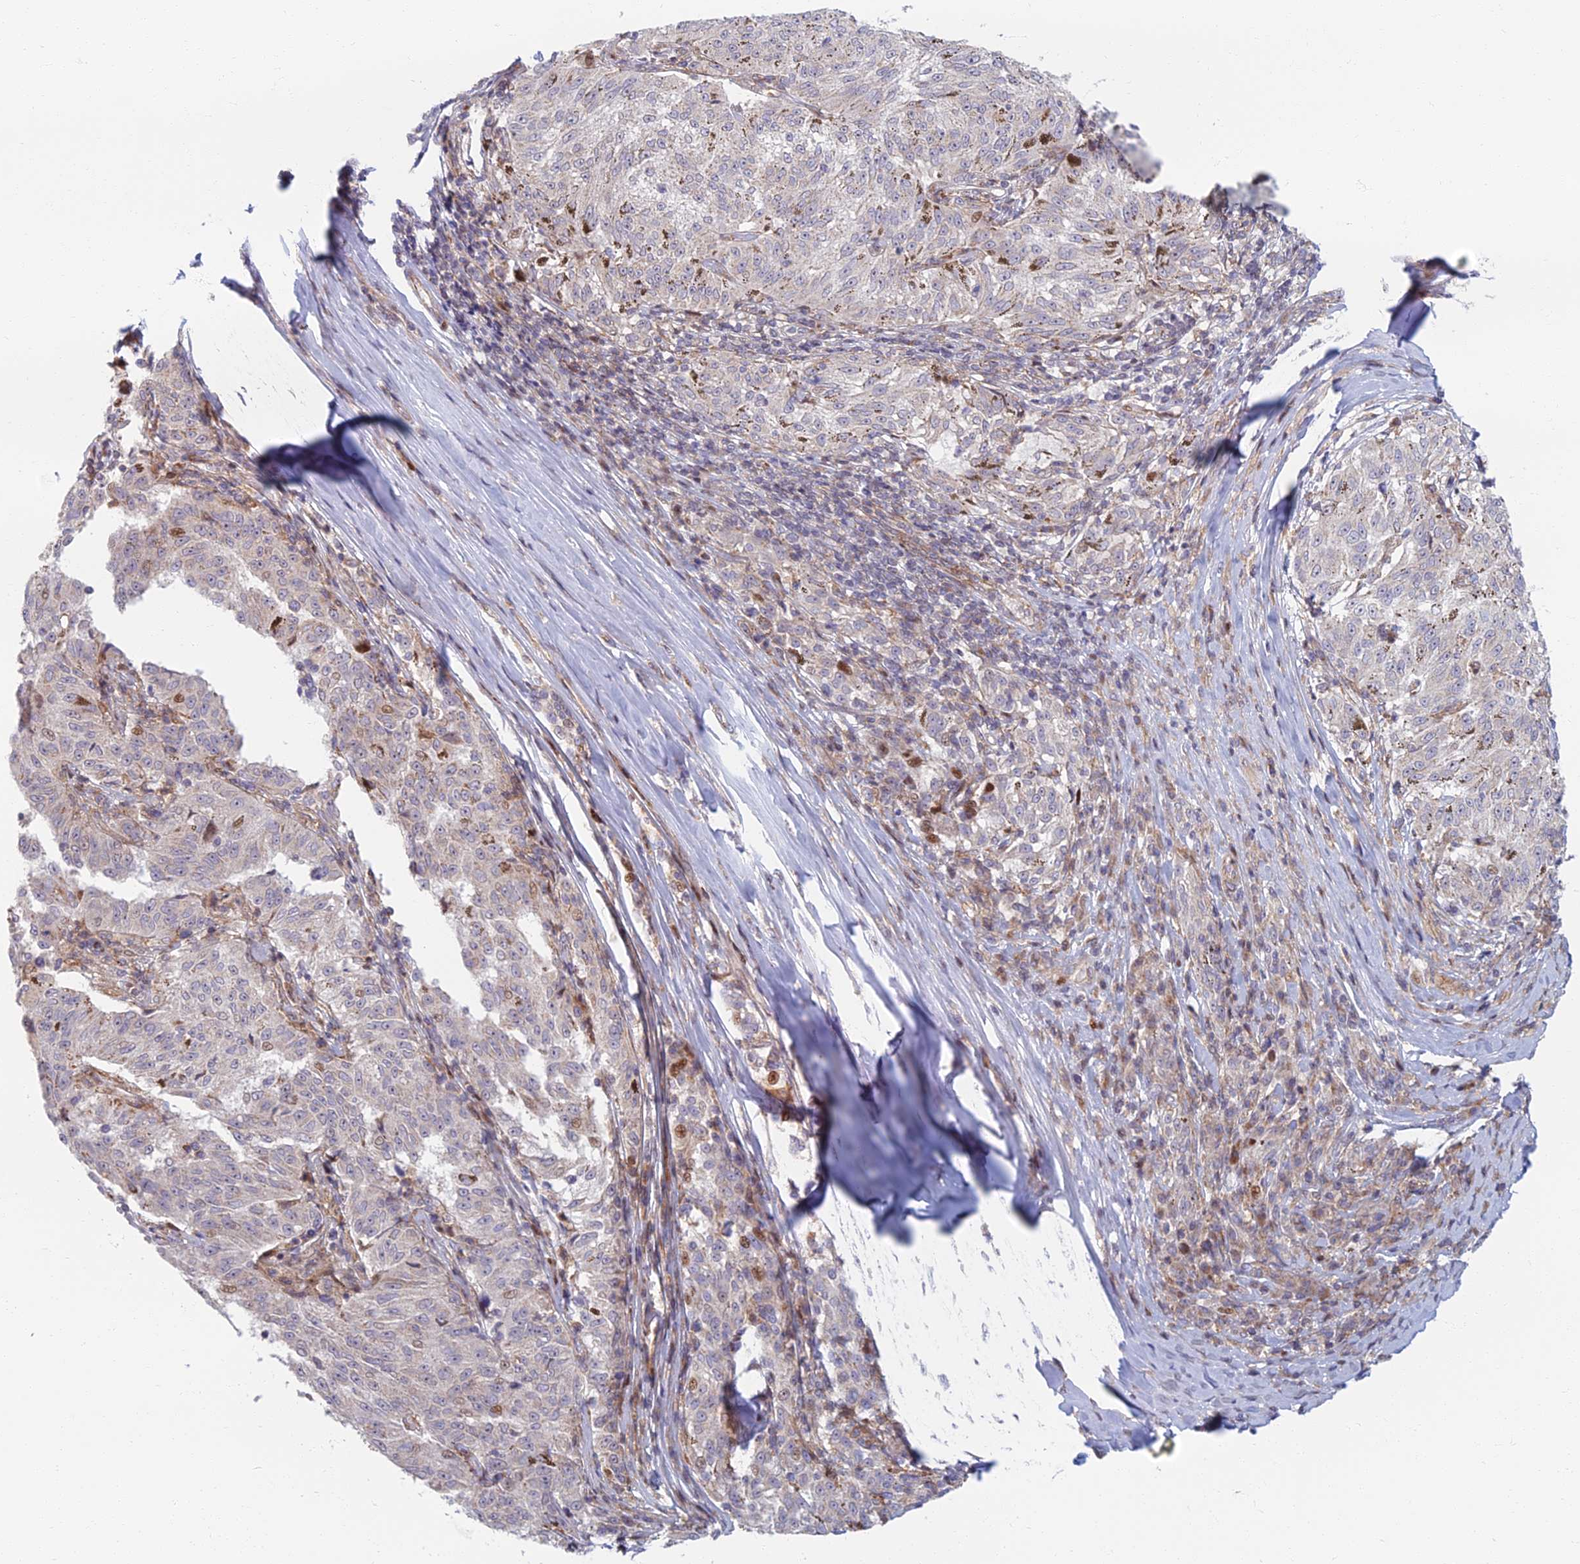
{"staining": {"intensity": "negative", "quantity": "none", "location": "none"}, "tissue": "melanoma", "cell_type": "Tumor cells", "image_type": "cancer", "snomed": [{"axis": "morphology", "description": "Malignant melanoma, NOS"}, {"axis": "topography", "description": "Skin"}], "caption": "A photomicrograph of malignant melanoma stained for a protein displays no brown staining in tumor cells.", "gene": "C15orf40", "patient": {"sex": "female", "age": 72}}